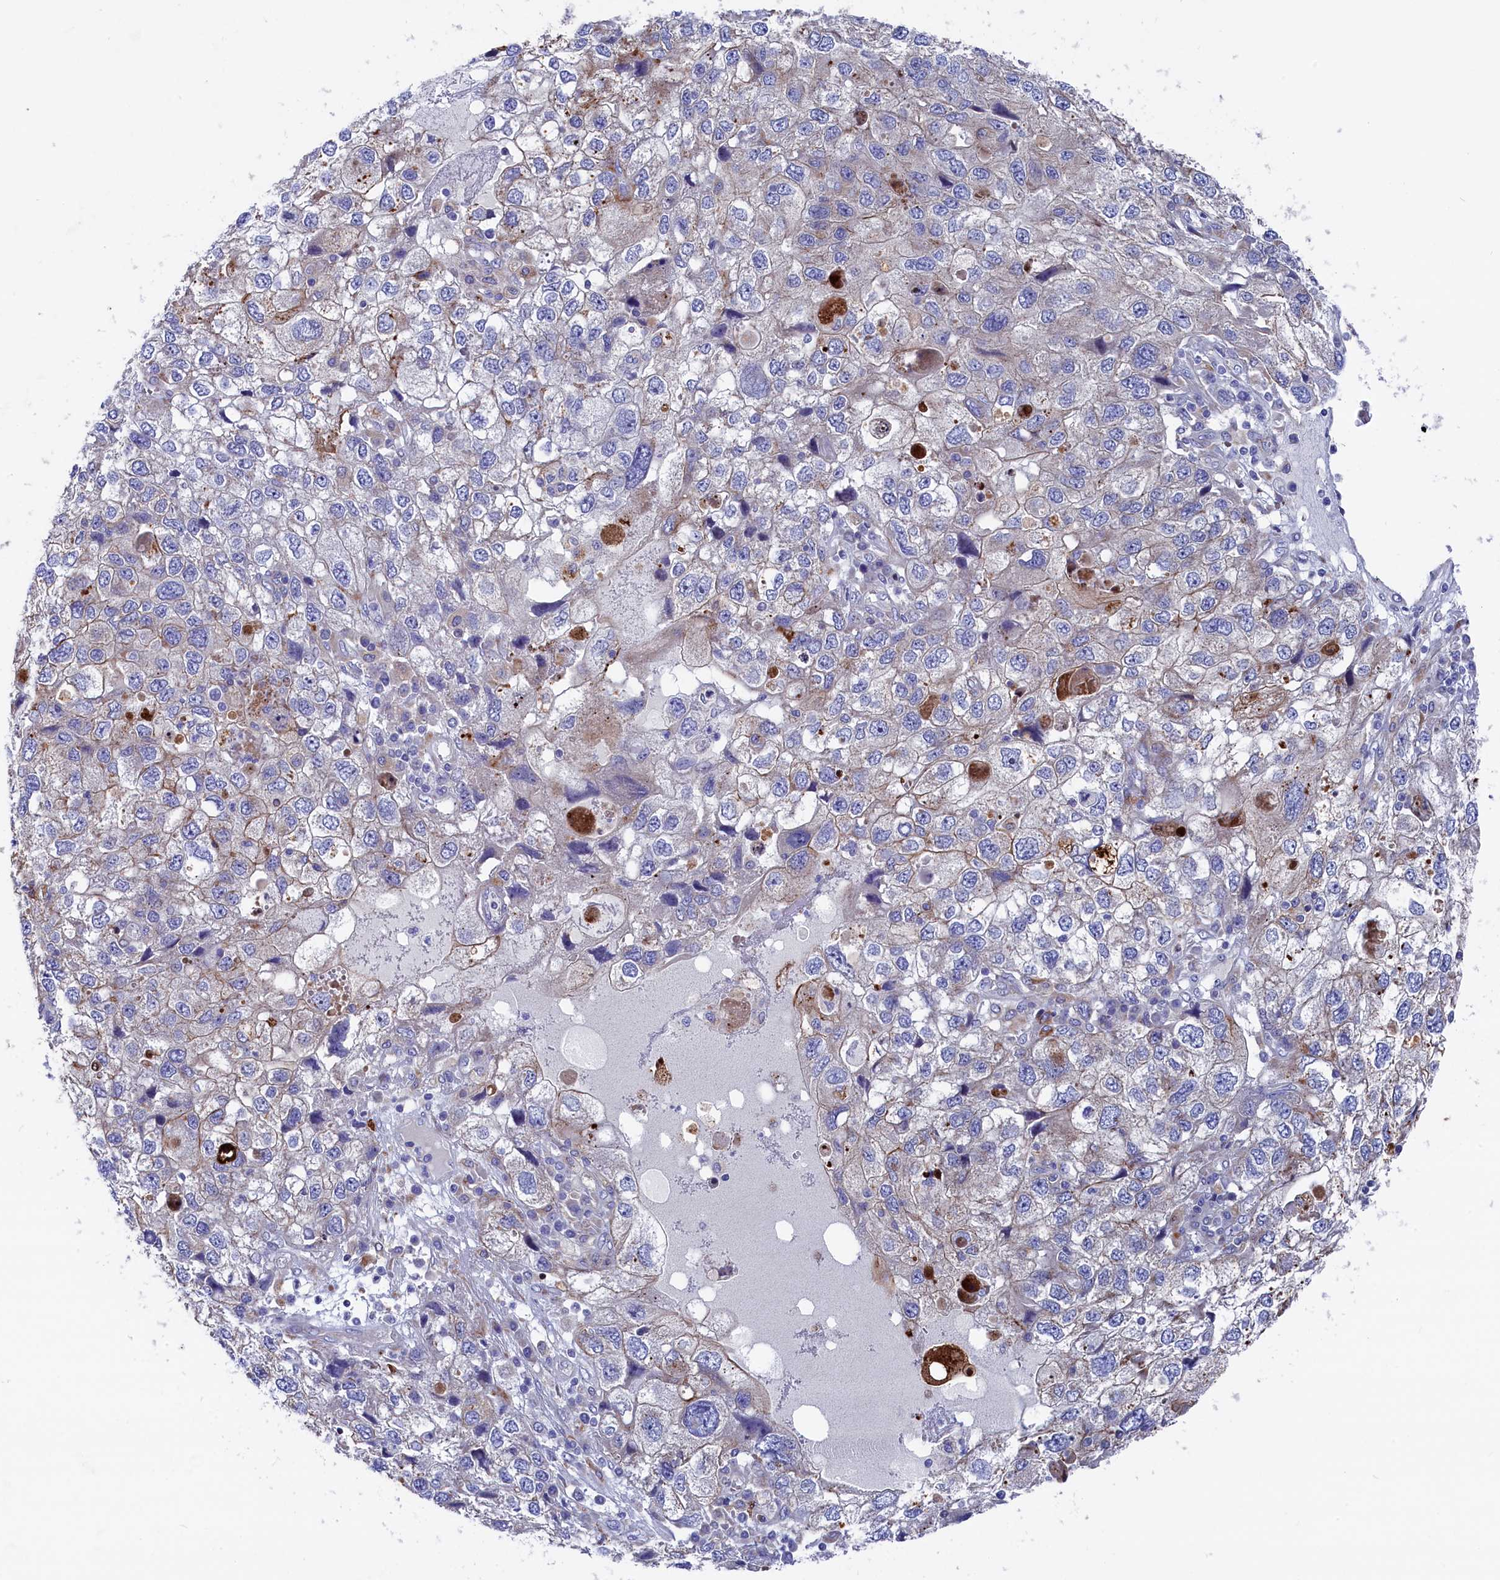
{"staining": {"intensity": "weak", "quantity": "<25%", "location": "cytoplasmic/membranous"}, "tissue": "endometrial cancer", "cell_type": "Tumor cells", "image_type": "cancer", "snomed": [{"axis": "morphology", "description": "Adenocarcinoma, NOS"}, {"axis": "topography", "description": "Endometrium"}], "caption": "Tumor cells are negative for protein expression in human adenocarcinoma (endometrial).", "gene": "NUDT7", "patient": {"sex": "female", "age": 49}}